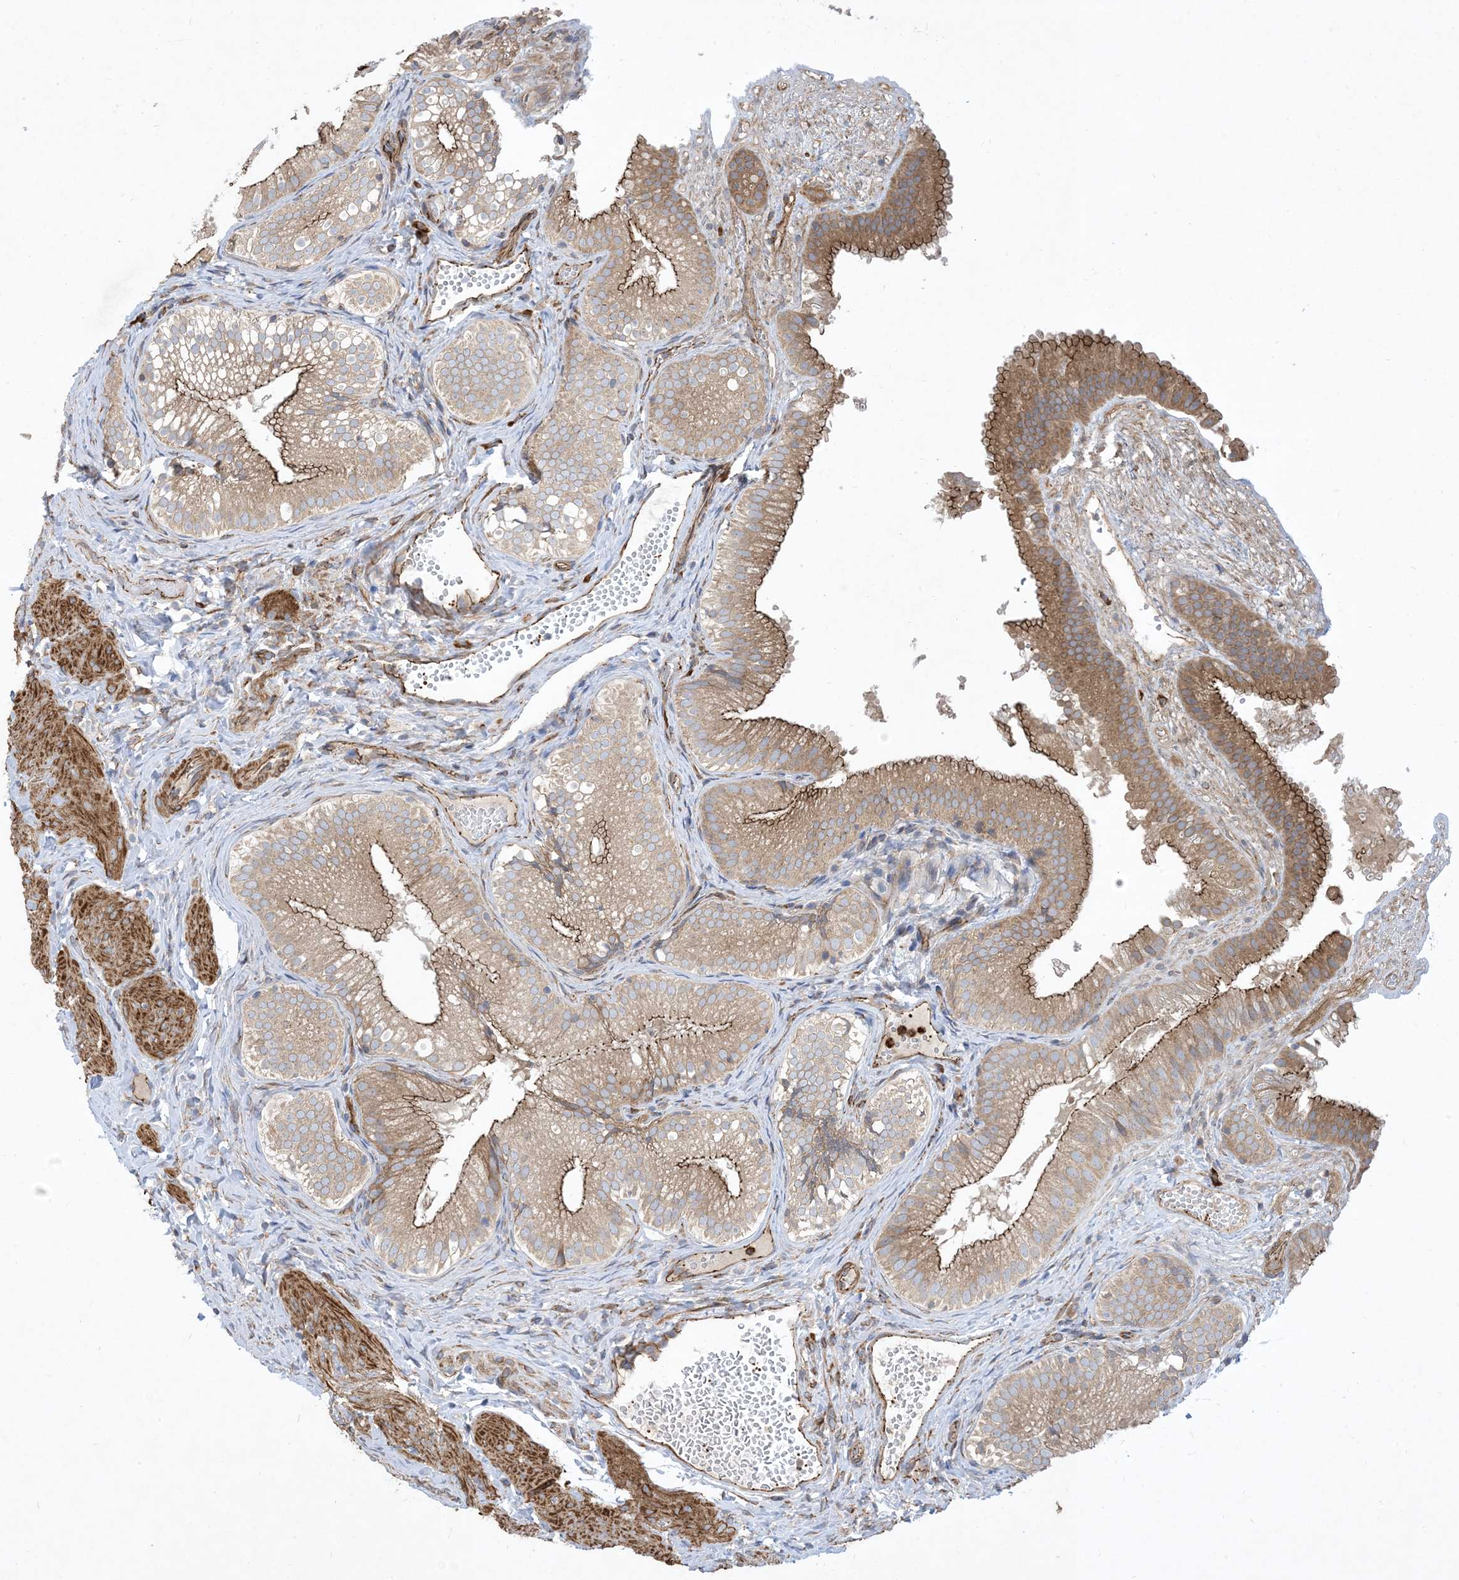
{"staining": {"intensity": "moderate", "quantity": ">75%", "location": "cytoplasmic/membranous"}, "tissue": "gallbladder", "cell_type": "Glandular cells", "image_type": "normal", "snomed": [{"axis": "morphology", "description": "Normal tissue, NOS"}, {"axis": "topography", "description": "Gallbladder"}], "caption": "The histopathology image reveals immunohistochemical staining of unremarkable gallbladder. There is moderate cytoplasmic/membranous positivity is seen in approximately >75% of glandular cells.", "gene": "OTOP1", "patient": {"sex": "female", "age": 30}}